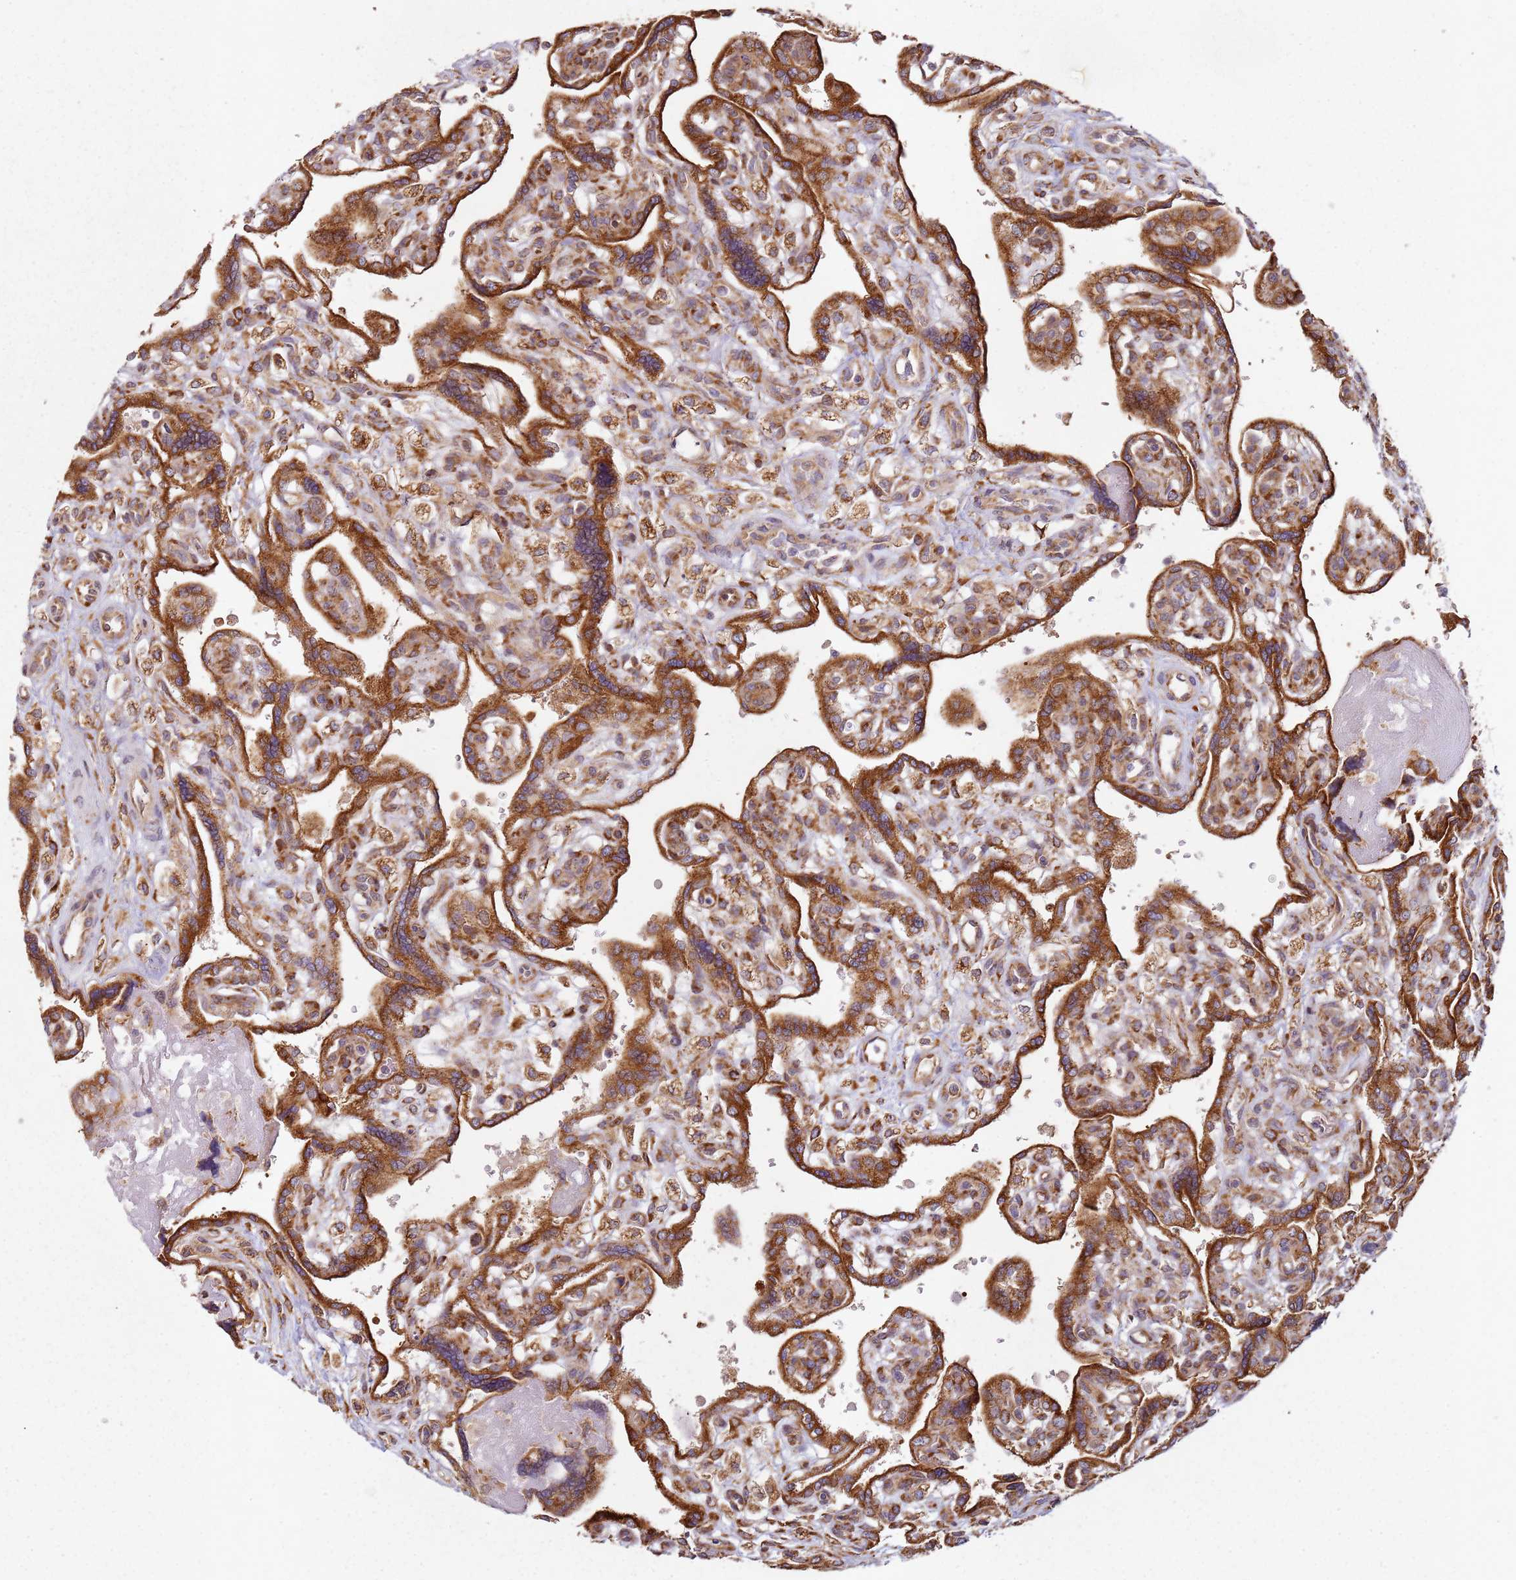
{"staining": {"intensity": "strong", "quantity": ">75%", "location": "cytoplasmic/membranous"}, "tissue": "placenta", "cell_type": "Decidual cells", "image_type": "normal", "snomed": [{"axis": "morphology", "description": "Normal tissue, NOS"}, {"axis": "topography", "description": "Placenta"}], "caption": "IHC histopathology image of benign placenta: human placenta stained using immunohistochemistry exhibits high levels of strong protein expression localized specifically in the cytoplasmic/membranous of decidual cells, appearing as a cytoplasmic/membranous brown color.", "gene": "ARFRP1", "patient": {"sex": "female", "age": 39}}